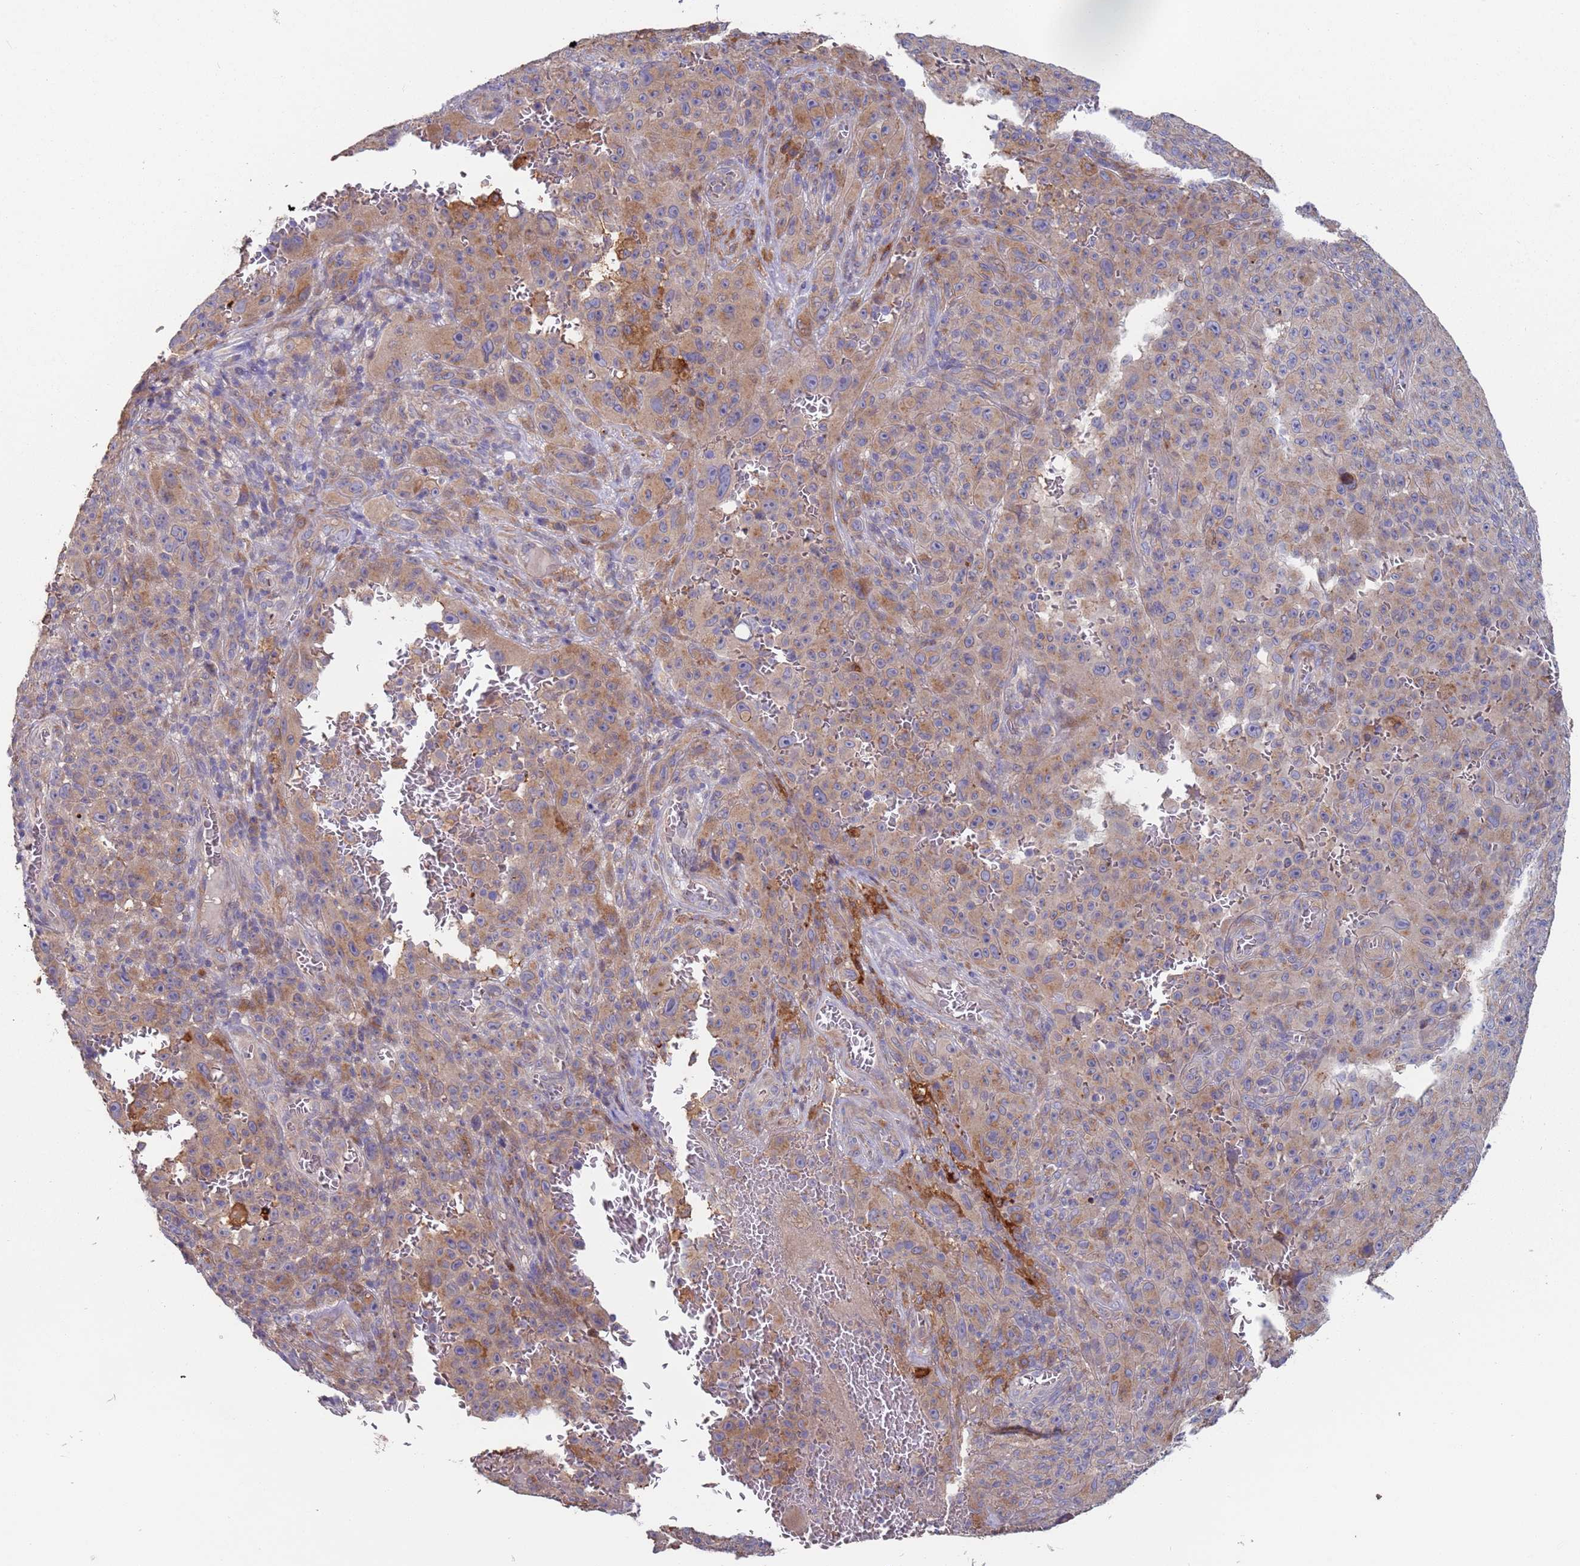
{"staining": {"intensity": "weak", "quantity": "25%-75%", "location": "cytoplasmic/membranous"}, "tissue": "melanoma", "cell_type": "Tumor cells", "image_type": "cancer", "snomed": [{"axis": "morphology", "description": "Malignant melanoma, NOS"}, {"axis": "topography", "description": "Skin"}], "caption": "Malignant melanoma stained for a protein (brown) displays weak cytoplasmic/membranous positive staining in approximately 25%-75% of tumor cells.", "gene": "MALRD1", "patient": {"sex": "female", "age": 82}}